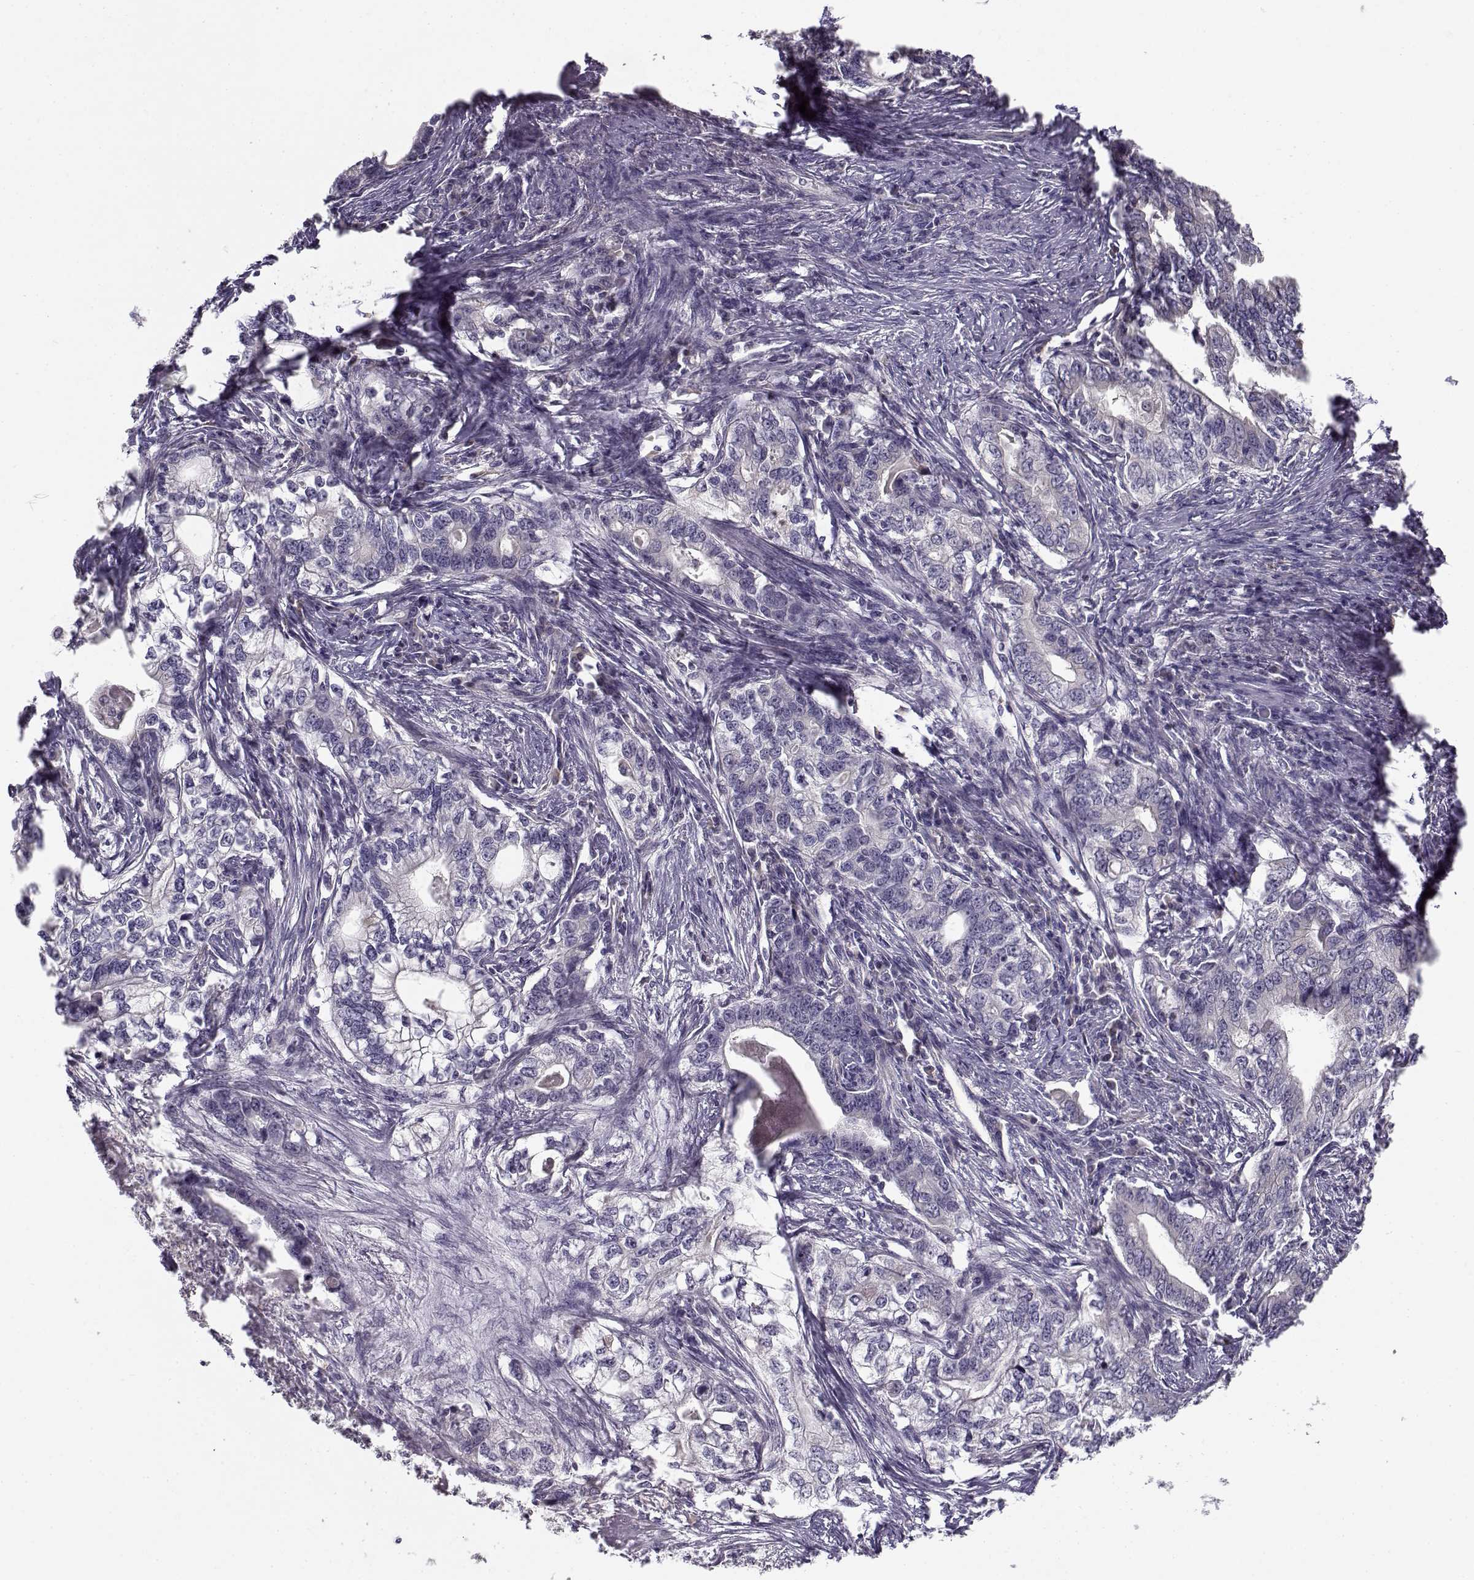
{"staining": {"intensity": "negative", "quantity": "none", "location": "none"}, "tissue": "stomach cancer", "cell_type": "Tumor cells", "image_type": "cancer", "snomed": [{"axis": "morphology", "description": "Adenocarcinoma, NOS"}, {"axis": "topography", "description": "Stomach, lower"}], "caption": "Tumor cells are negative for protein expression in human adenocarcinoma (stomach).", "gene": "TMEM145", "patient": {"sex": "female", "age": 72}}